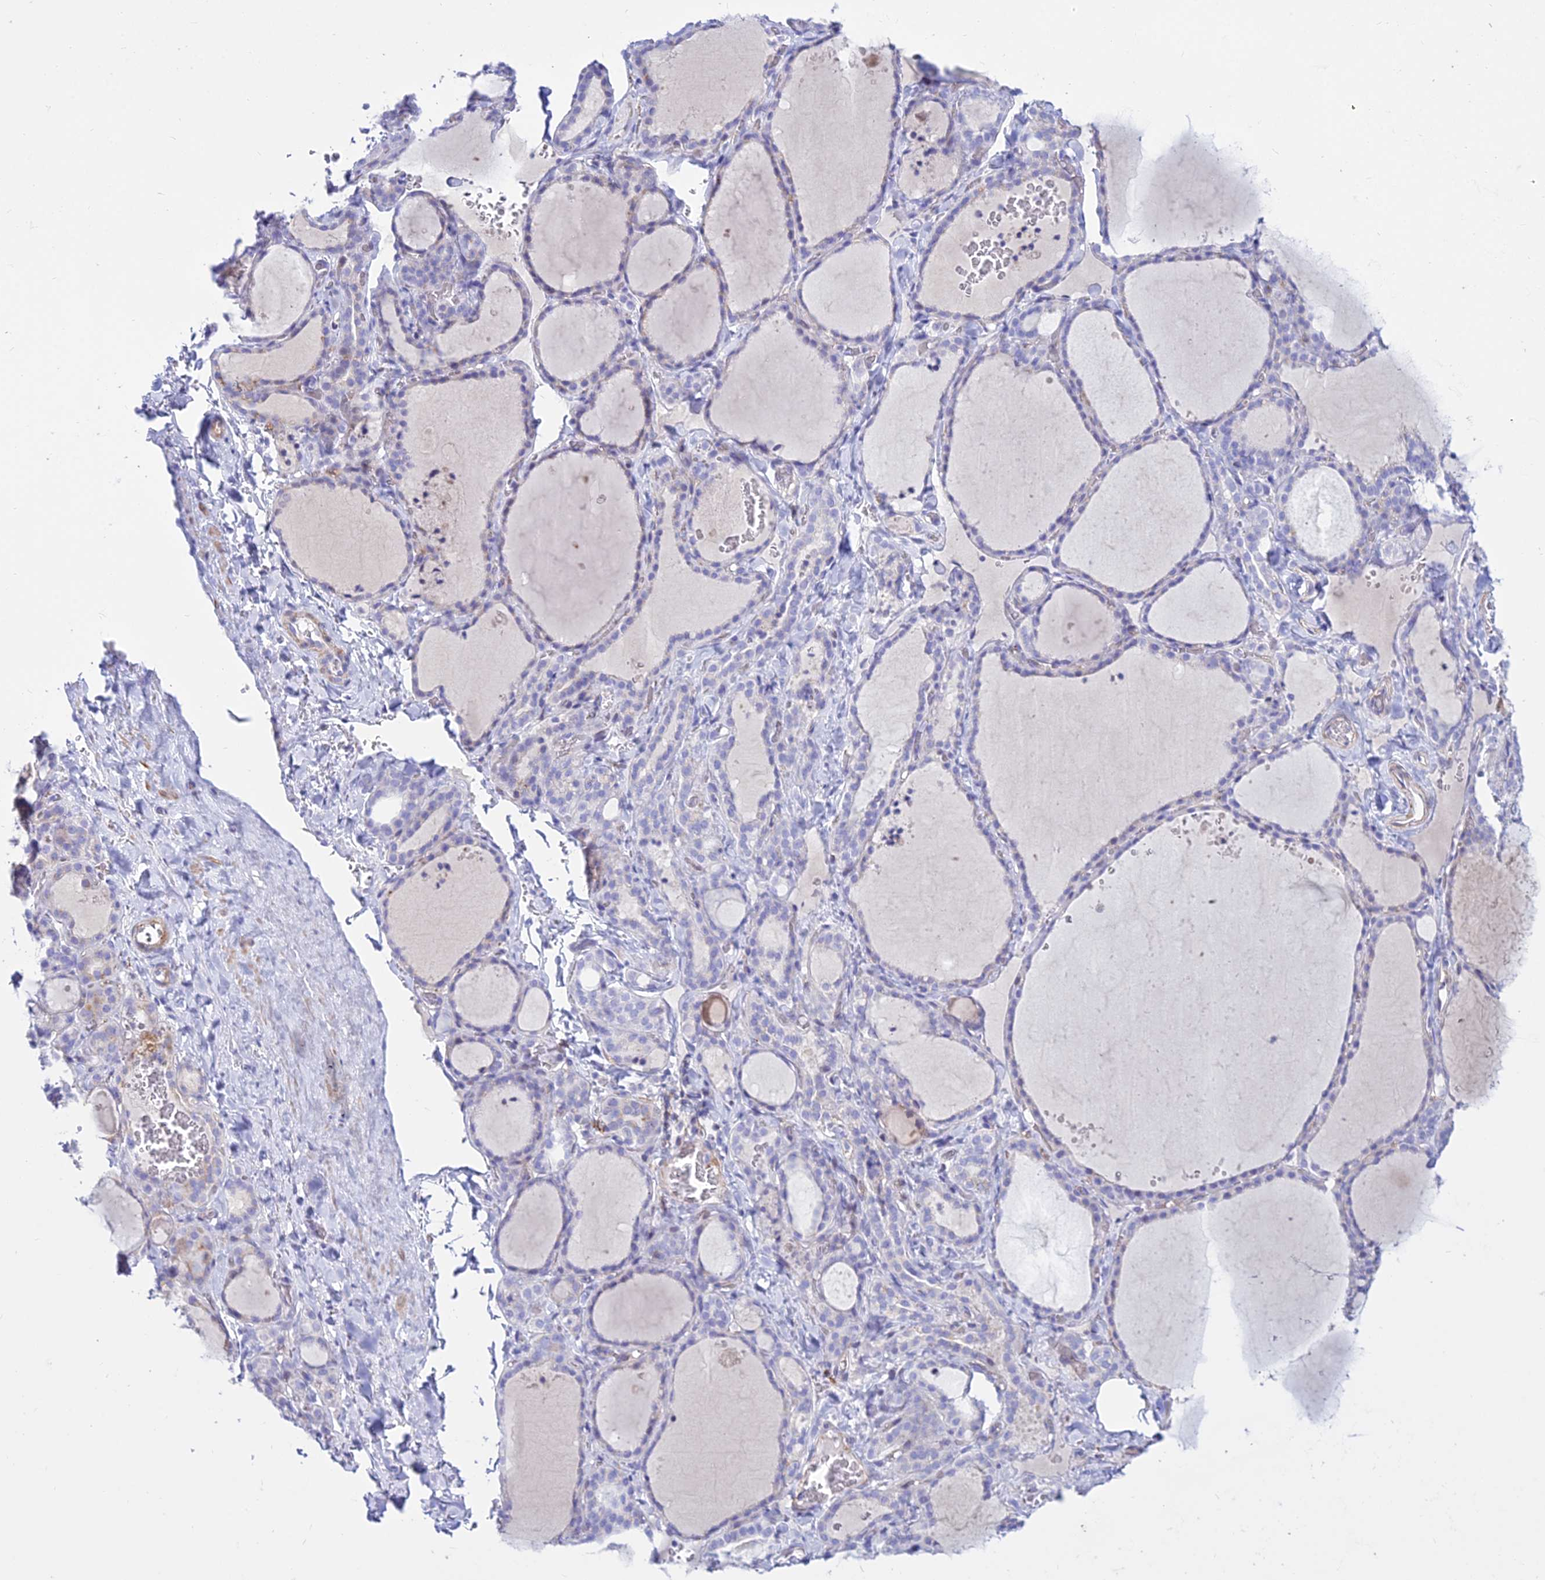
{"staining": {"intensity": "weak", "quantity": "<25%", "location": "cytoplasmic/membranous"}, "tissue": "thyroid gland", "cell_type": "Glandular cells", "image_type": "normal", "snomed": [{"axis": "morphology", "description": "Normal tissue, NOS"}, {"axis": "topography", "description": "Thyroid gland"}], "caption": "Protein analysis of normal thyroid gland displays no significant staining in glandular cells. Nuclei are stained in blue.", "gene": "DLX1", "patient": {"sex": "female", "age": 22}}